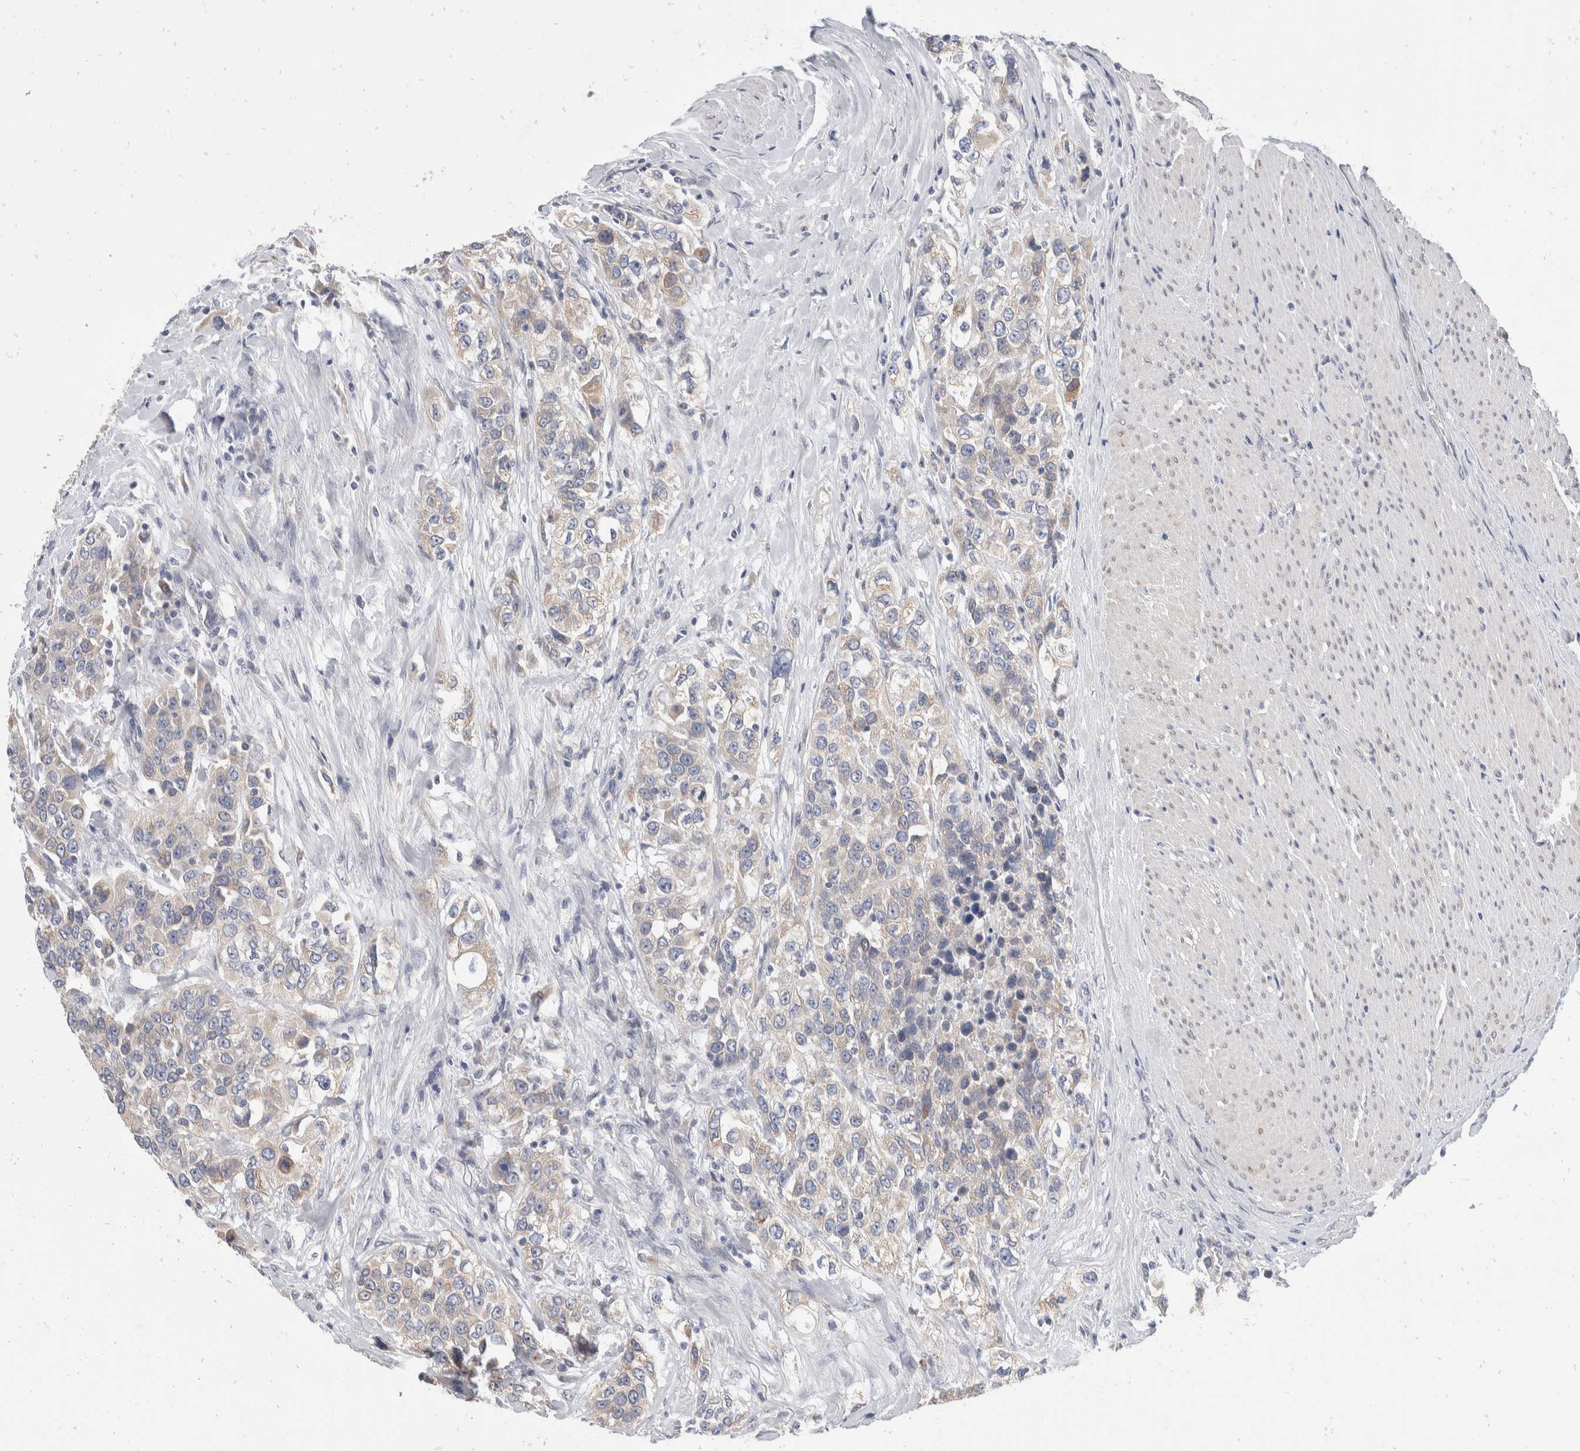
{"staining": {"intensity": "weak", "quantity": "25%-75%", "location": "cytoplasmic/membranous"}, "tissue": "urothelial cancer", "cell_type": "Tumor cells", "image_type": "cancer", "snomed": [{"axis": "morphology", "description": "Urothelial carcinoma, High grade"}, {"axis": "topography", "description": "Urinary bladder"}], "caption": "A micrograph of human urothelial cancer stained for a protein shows weak cytoplasmic/membranous brown staining in tumor cells.", "gene": "TMEM245", "patient": {"sex": "female", "age": 80}}